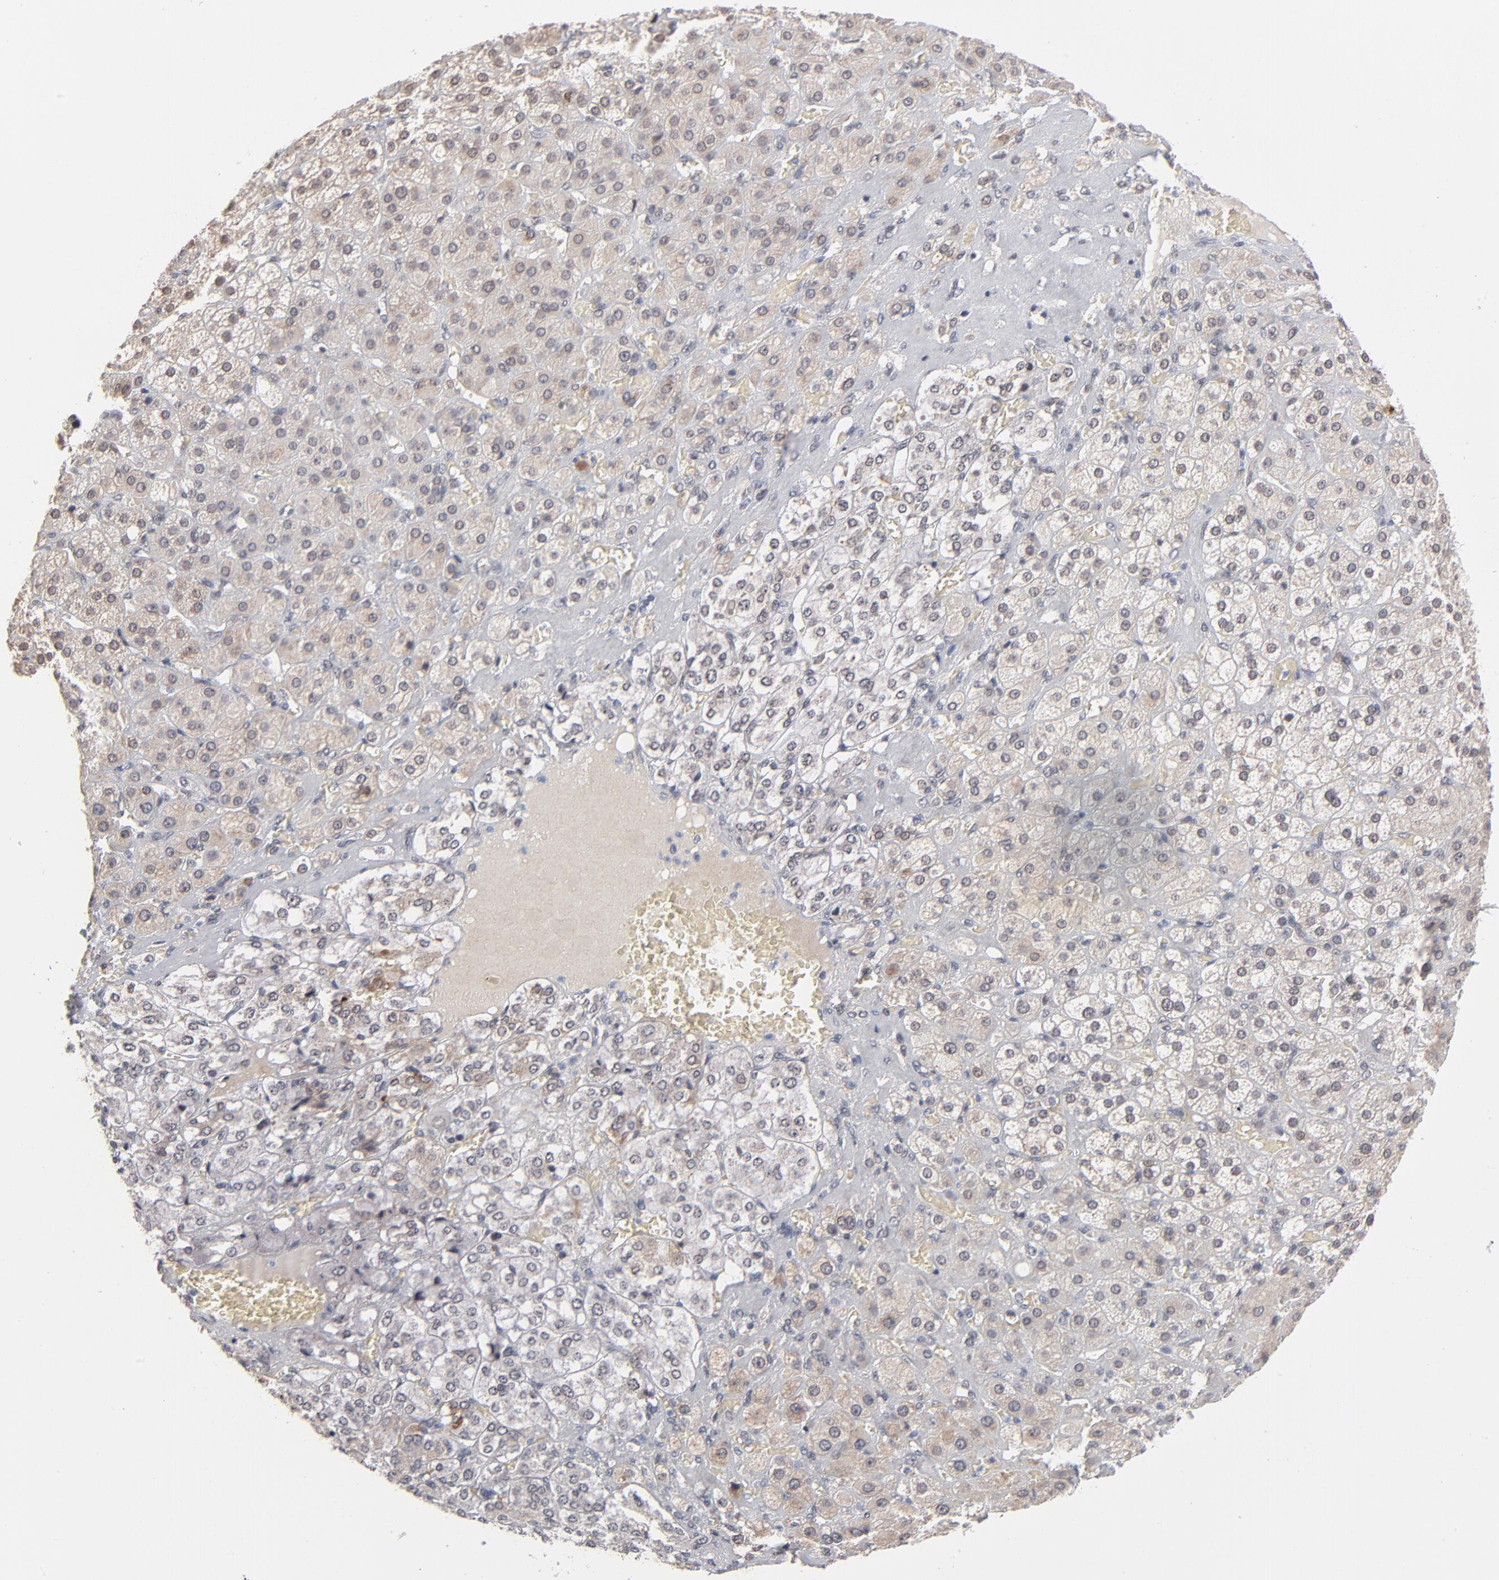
{"staining": {"intensity": "weak", "quantity": "25%-75%", "location": "nuclear"}, "tissue": "adrenal gland", "cell_type": "Glandular cells", "image_type": "normal", "snomed": [{"axis": "morphology", "description": "Normal tissue, NOS"}, {"axis": "topography", "description": "Adrenal gland"}], "caption": "This is a micrograph of immunohistochemistry staining of unremarkable adrenal gland, which shows weak positivity in the nuclear of glandular cells.", "gene": "MBIP", "patient": {"sex": "female", "age": 71}}